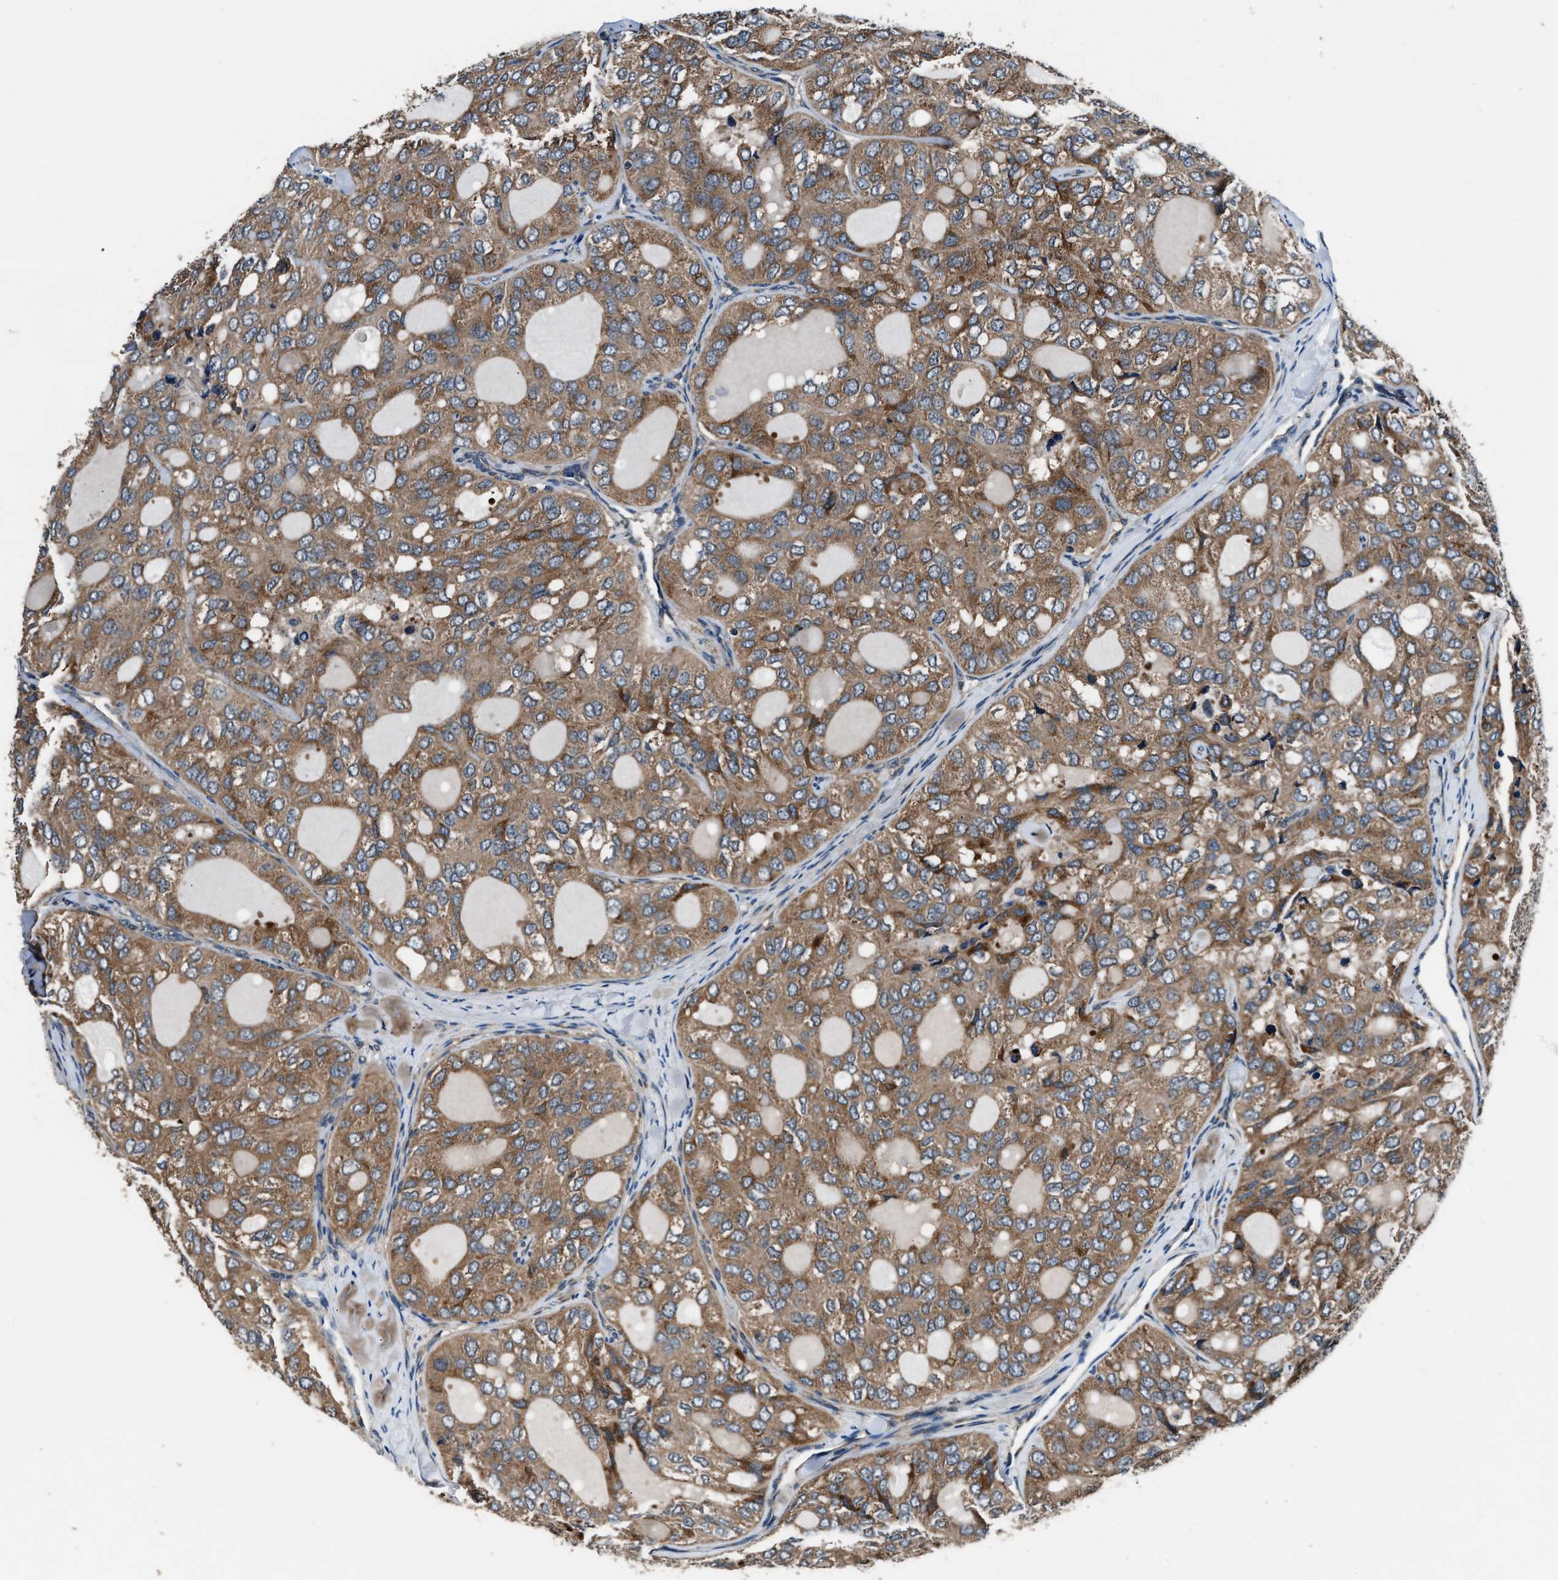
{"staining": {"intensity": "moderate", "quantity": ">75%", "location": "cytoplasmic/membranous"}, "tissue": "thyroid cancer", "cell_type": "Tumor cells", "image_type": "cancer", "snomed": [{"axis": "morphology", "description": "Follicular adenoma carcinoma, NOS"}, {"axis": "topography", "description": "Thyroid gland"}], "caption": "A brown stain highlights moderate cytoplasmic/membranous positivity of a protein in human follicular adenoma carcinoma (thyroid) tumor cells. Immunohistochemistry (ihc) stains the protein in brown and the nuclei are stained blue.", "gene": "IMPDH2", "patient": {"sex": "male", "age": 75}}